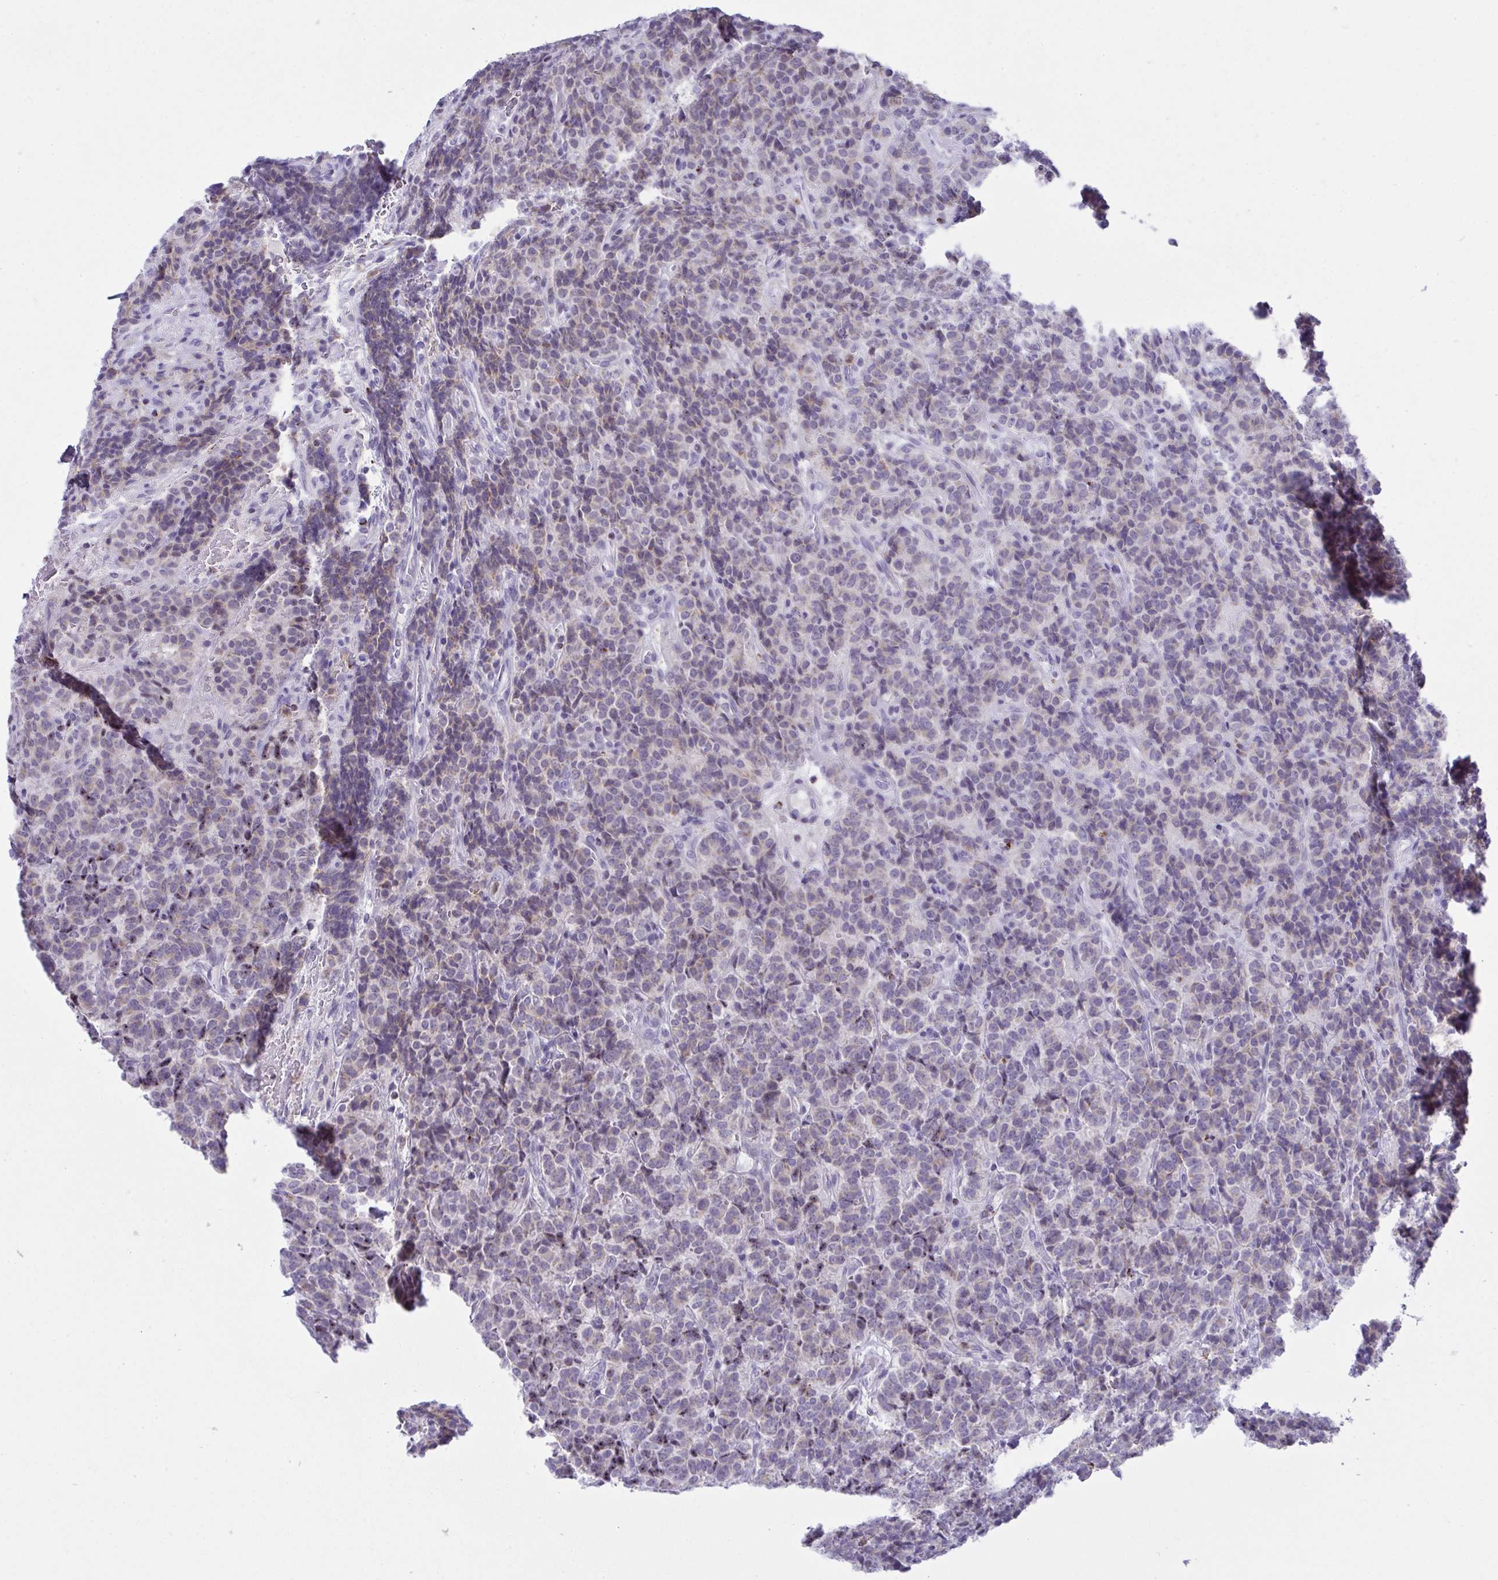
{"staining": {"intensity": "weak", "quantity": "<25%", "location": "cytoplasmic/membranous"}, "tissue": "carcinoid", "cell_type": "Tumor cells", "image_type": "cancer", "snomed": [{"axis": "morphology", "description": "Carcinoid, malignant, NOS"}, {"axis": "topography", "description": "Pancreas"}], "caption": "Carcinoid (malignant) stained for a protein using IHC exhibits no expression tumor cells.", "gene": "PLA2G12B", "patient": {"sex": "male", "age": 36}}